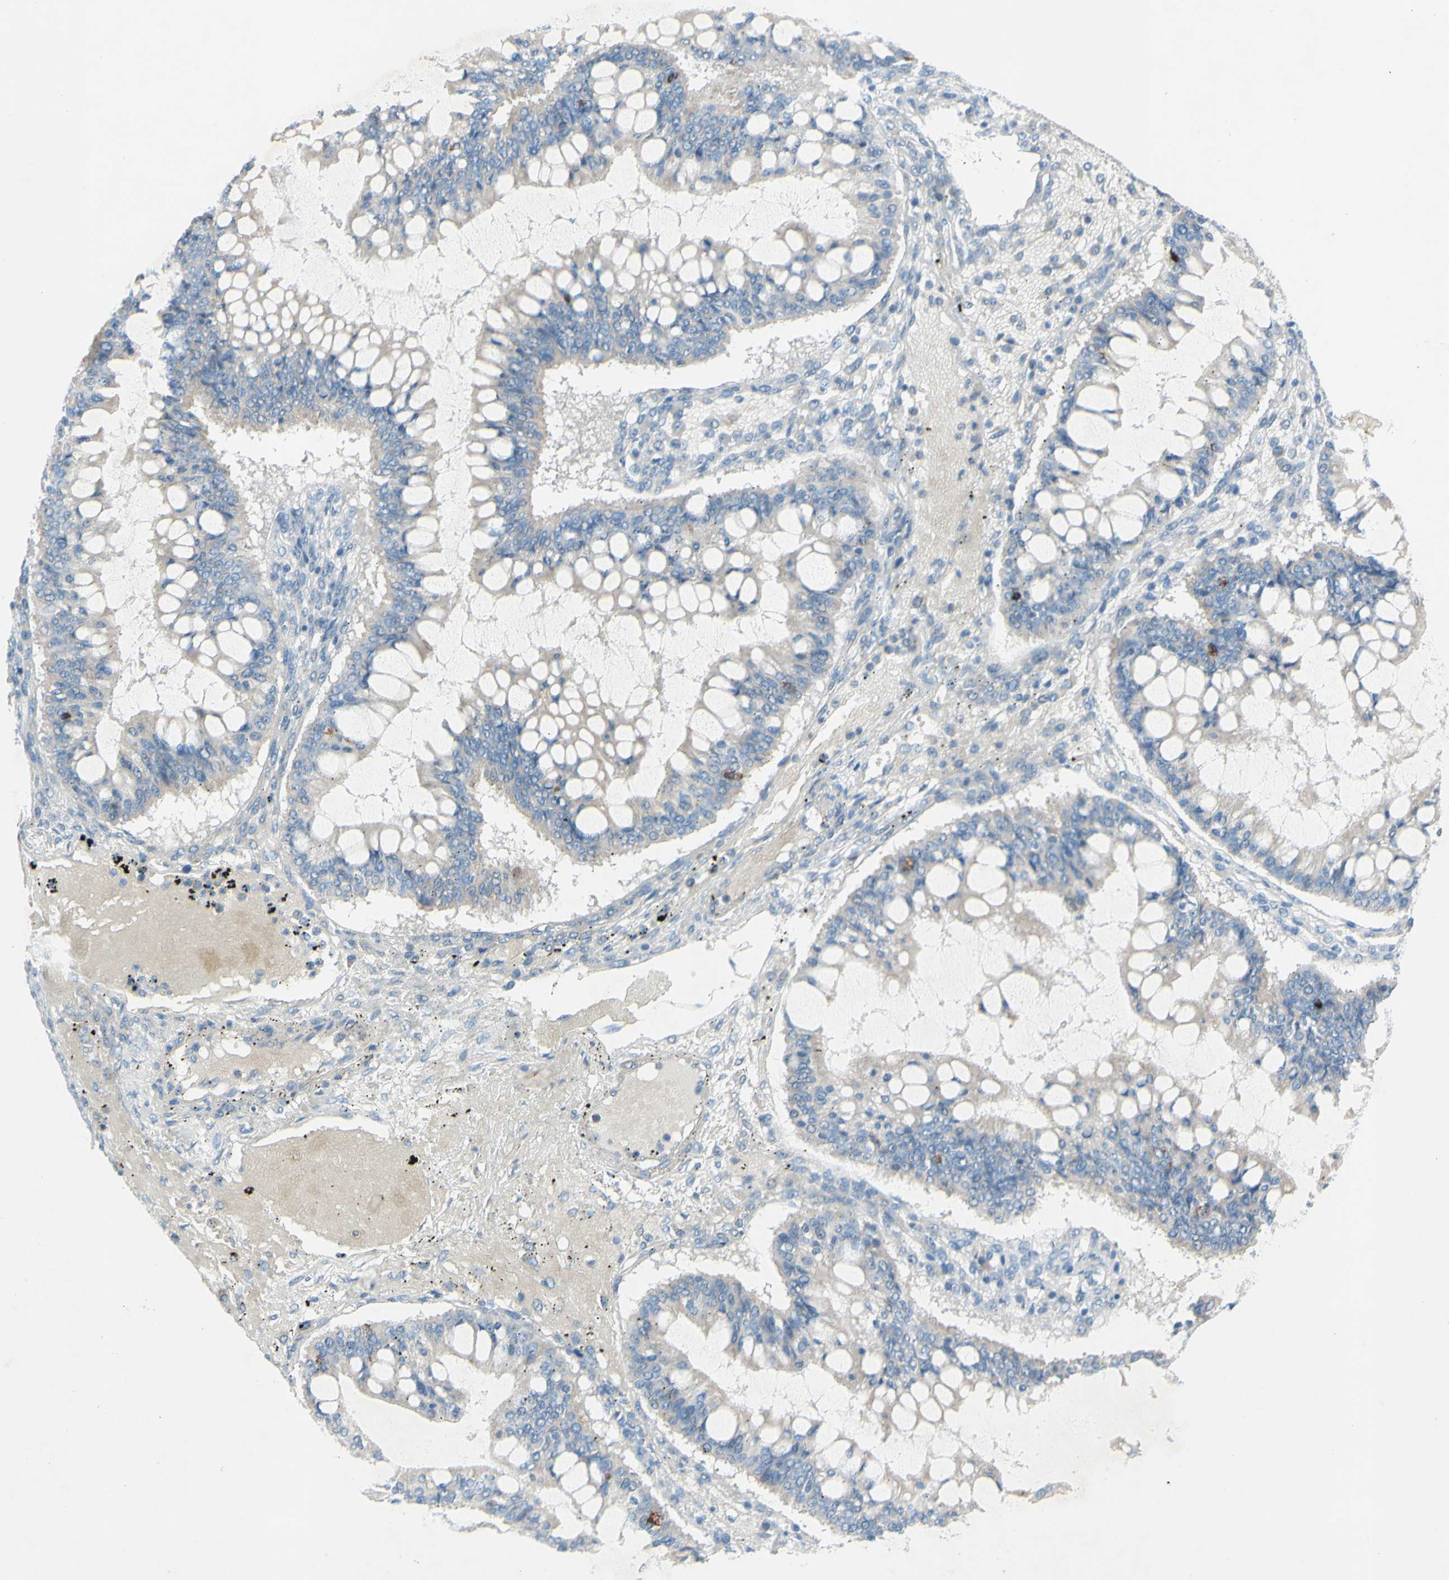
{"staining": {"intensity": "negative", "quantity": "none", "location": "none"}, "tissue": "ovarian cancer", "cell_type": "Tumor cells", "image_type": "cancer", "snomed": [{"axis": "morphology", "description": "Cystadenocarcinoma, mucinous, NOS"}, {"axis": "topography", "description": "Ovary"}], "caption": "This is a photomicrograph of IHC staining of ovarian mucinous cystadenocarcinoma, which shows no staining in tumor cells. The staining was performed using DAB (3,3'-diaminobenzidine) to visualize the protein expression in brown, while the nuclei were stained in blue with hematoxylin (Magnification: 20x).", "gene": "ACADL", "patient": {"sex": "female", "age": 73}}